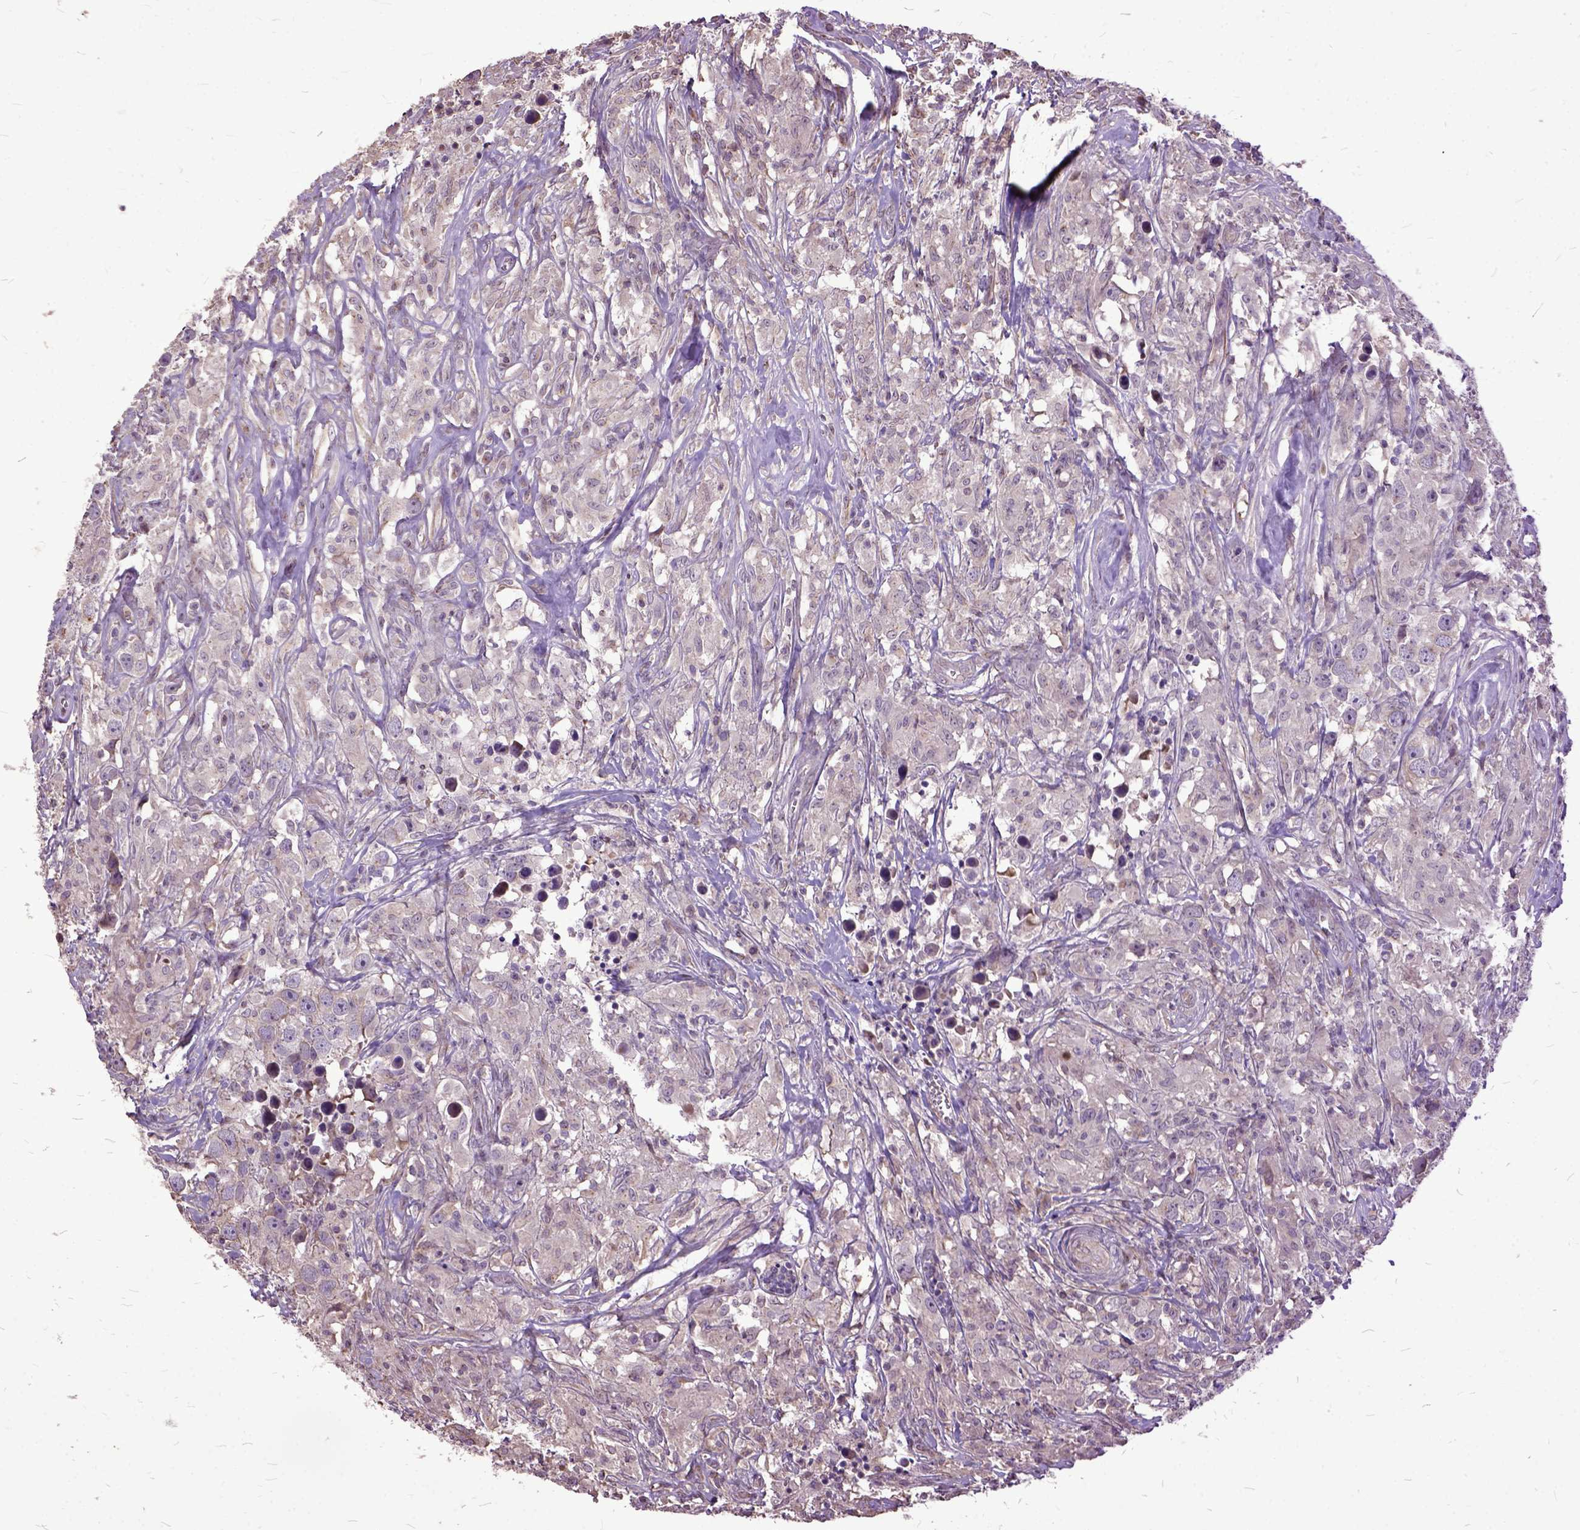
{"staining": {"intensity": "weak", "quantity": "25%-75%", "location": "cytoplasmic/membranous"}, "tissue": "testis cancer", "cell_type": "Tumor cells", "image_type": "cancer", "snomed": [{"axis": "morphology", "description": "Seminoma, NOS"}, {"axis": "topography", "description": "Testis"}], "caption": "Immunohistochemistry (IHC) histopathology image of seminoma (testis) stained for a protein (brown), which exhibits low levels of weak cytoplasmic/membranous staining in about 25%-75% of tumor cells.", "gene": "AREG", "patient": {"sex": "male", "age": 49}}